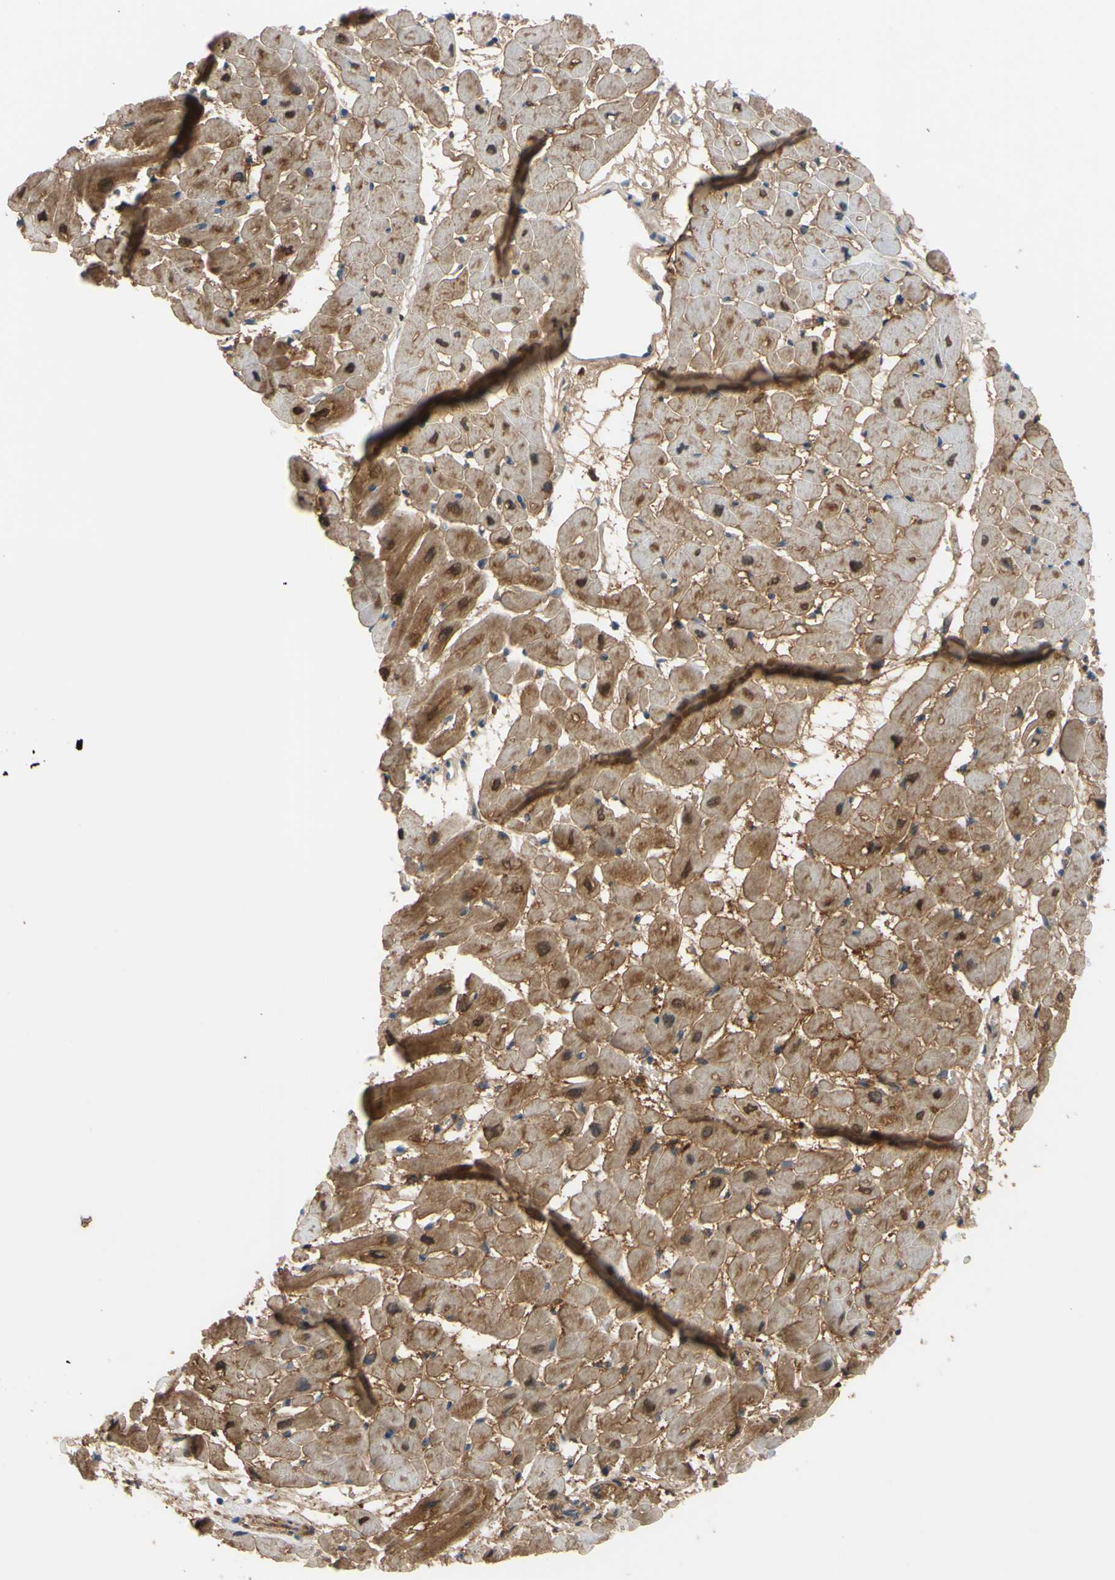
{"staining": {"intensity": "moderate", "quantity": ">75%", "location": "cytoplasmic/membranous,nuclear"}, "tissue": "heart muscle", "cell_type": "Cardiomyocytes", "image_type": "normal", "snomed": [{"axis": "morphology", "description": "Normal tissue, NOS"}, {"axis": "topography", "description": "Heart"}], "caption": "The immunohistochemical stain labels moderate cytoplasmic/membranous,nuclear staining in cardiomyocytes of benign heart muscle.", "gene": "NOL3", "patient": {"sex": "male", "age": 45}}